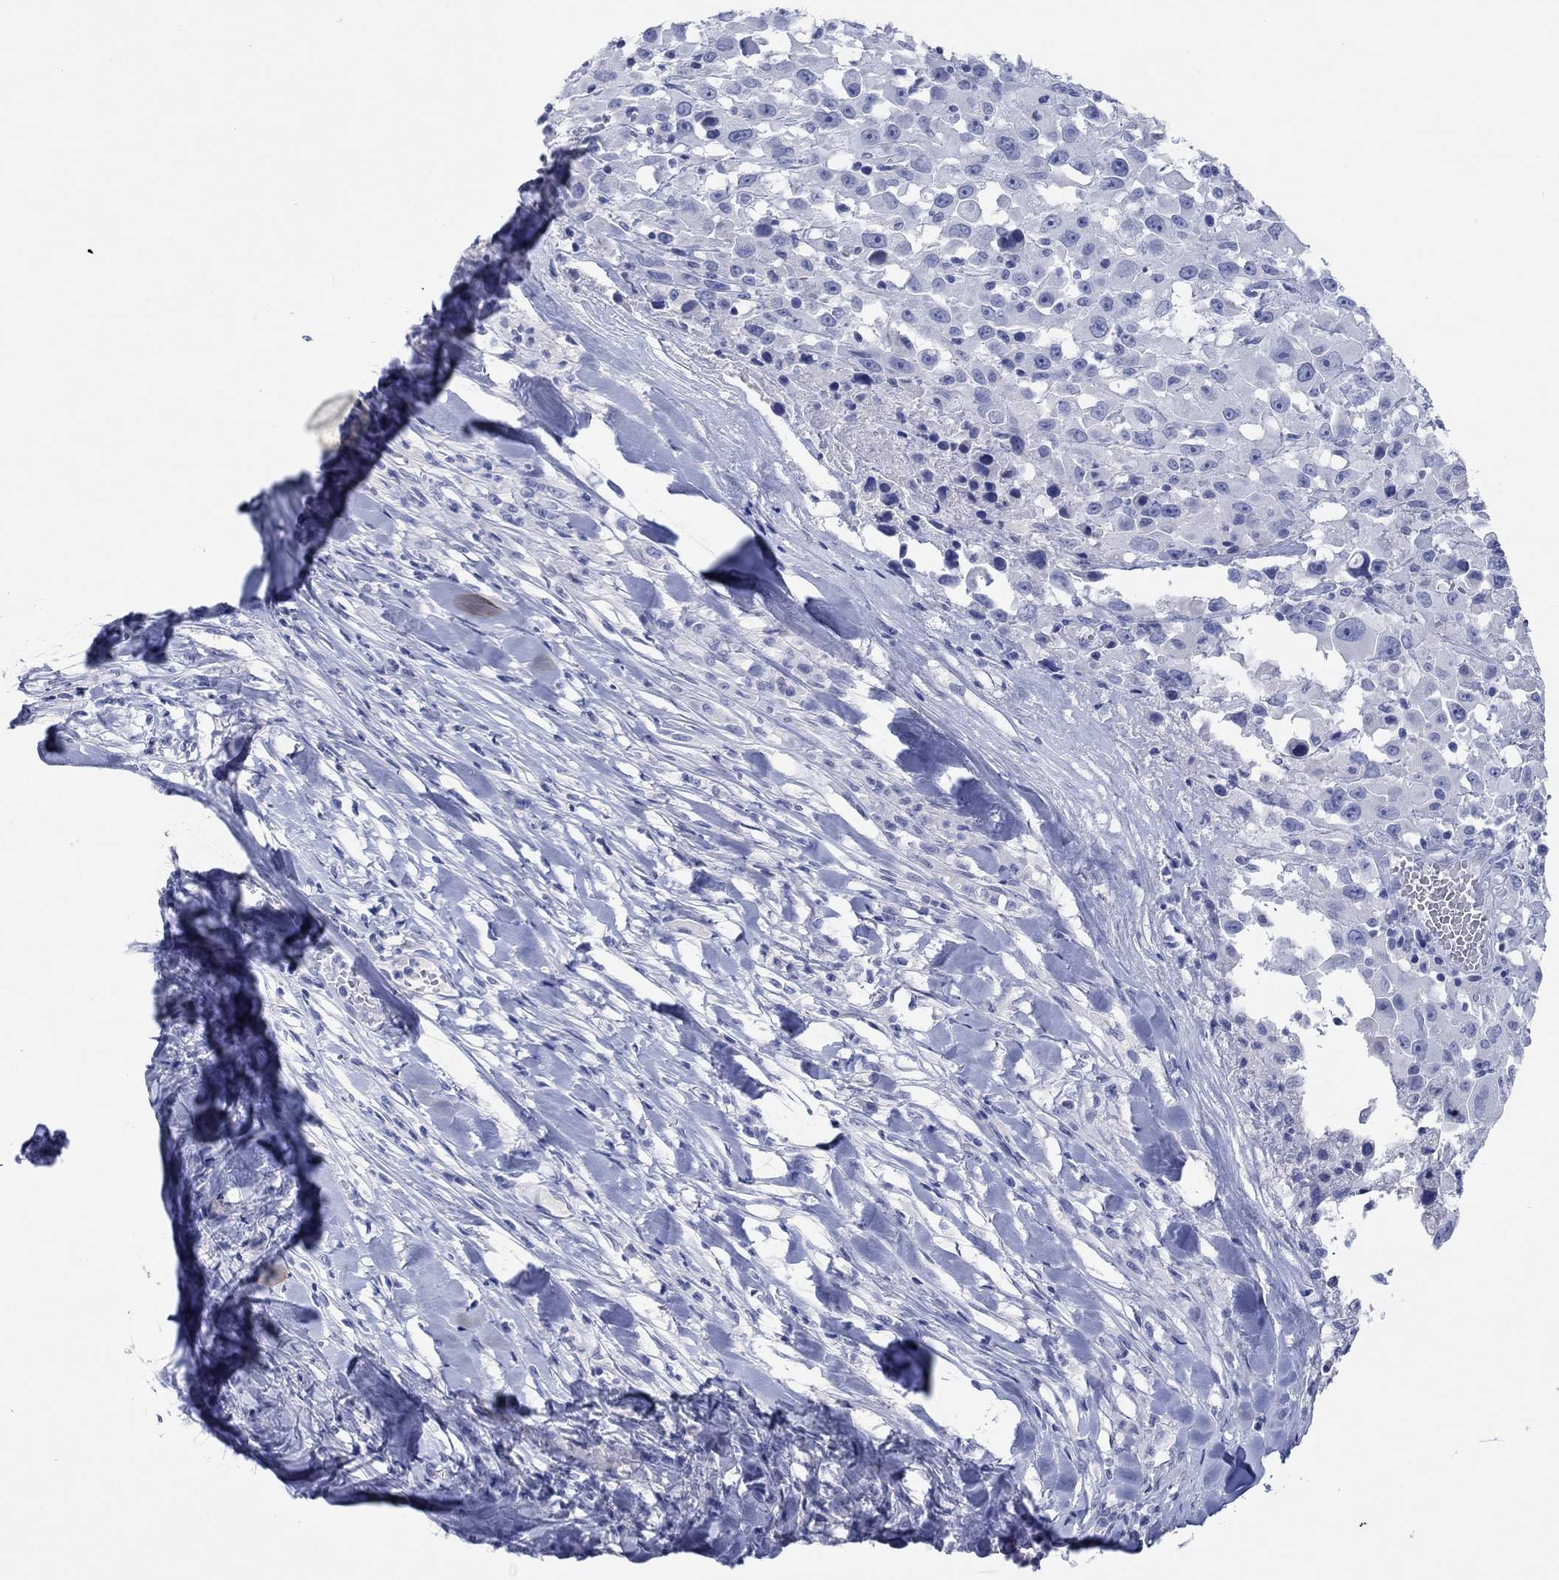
{"staining": {"intensity": "negative", "quantity": "none", "location": "none"}, "tissue": "melanoma", "cell_type": "Tumor cells", "image_type": "cancer", "snomed": [{"axis": "morphology", "description": "Malignant melanoma, Metastatic site"}, {"axis": "topography", "description": "Lymph node"}], "caption": "High magnification brightfield microscopy of melanoma stained with DAB (brown) and counterstained with hematoxylin (blue): tumor cells show no significant staining.", "gene": "POU5F1", "patient": {"sex": "male", "age": 50}}